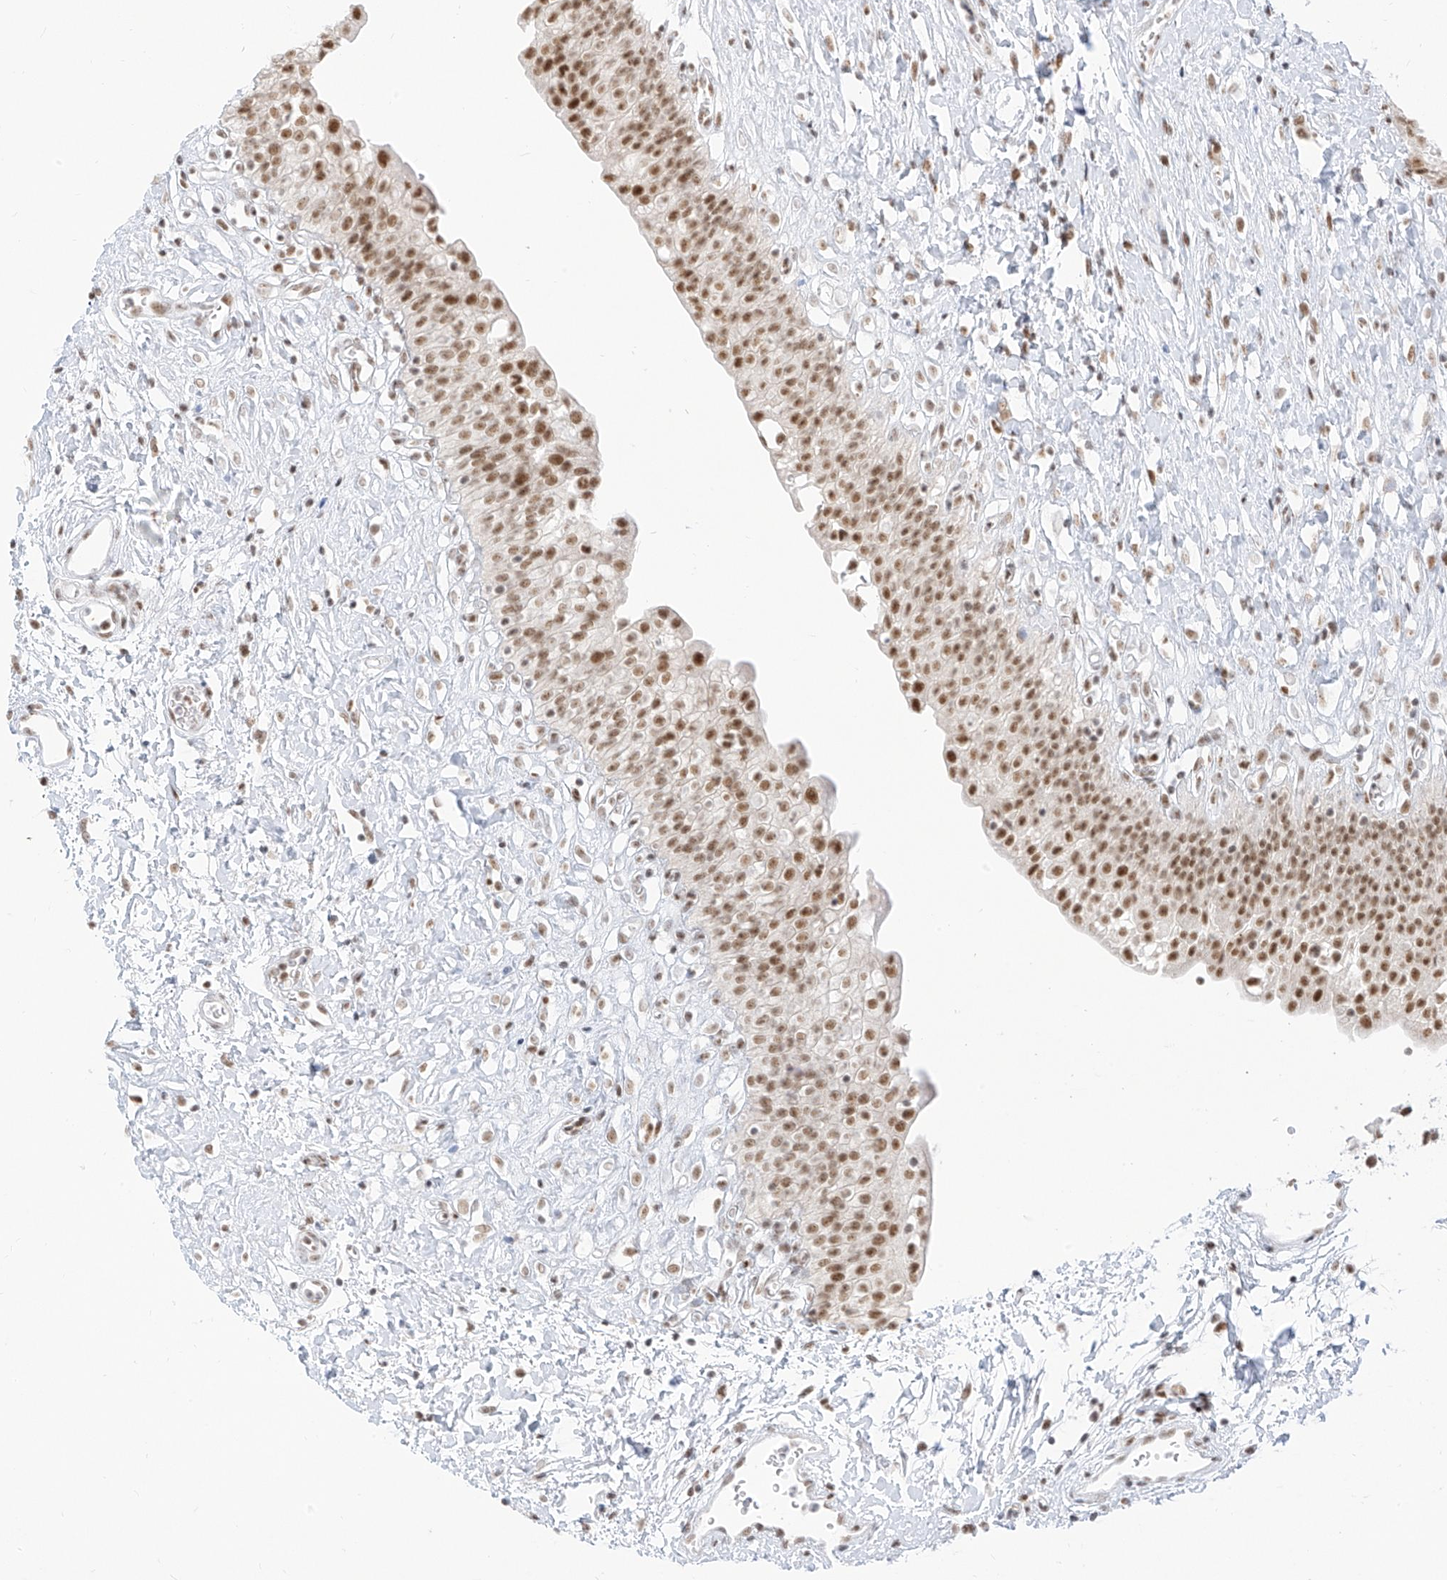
{"staining": {"intensity": "moderate", "quantity": ">75%", "location": "nuclear"}, "tissue": "urinary bladder", "cell_type": "Urothelial cells", "image_type": "normal", "snomed": [{"axis": "morphology", "description": "Normal tissue, NOS"}, {"axis": "topography", "description": "Urinary bladder"}], "caption": "The micrograph demonstrates staining of unremarkable urinary bladder, revealing moderate nuclear protein staining (brown color) within urothelial cells.", "gene": "SUPT5H", "patient": {"sex": "male", "age": 51}}